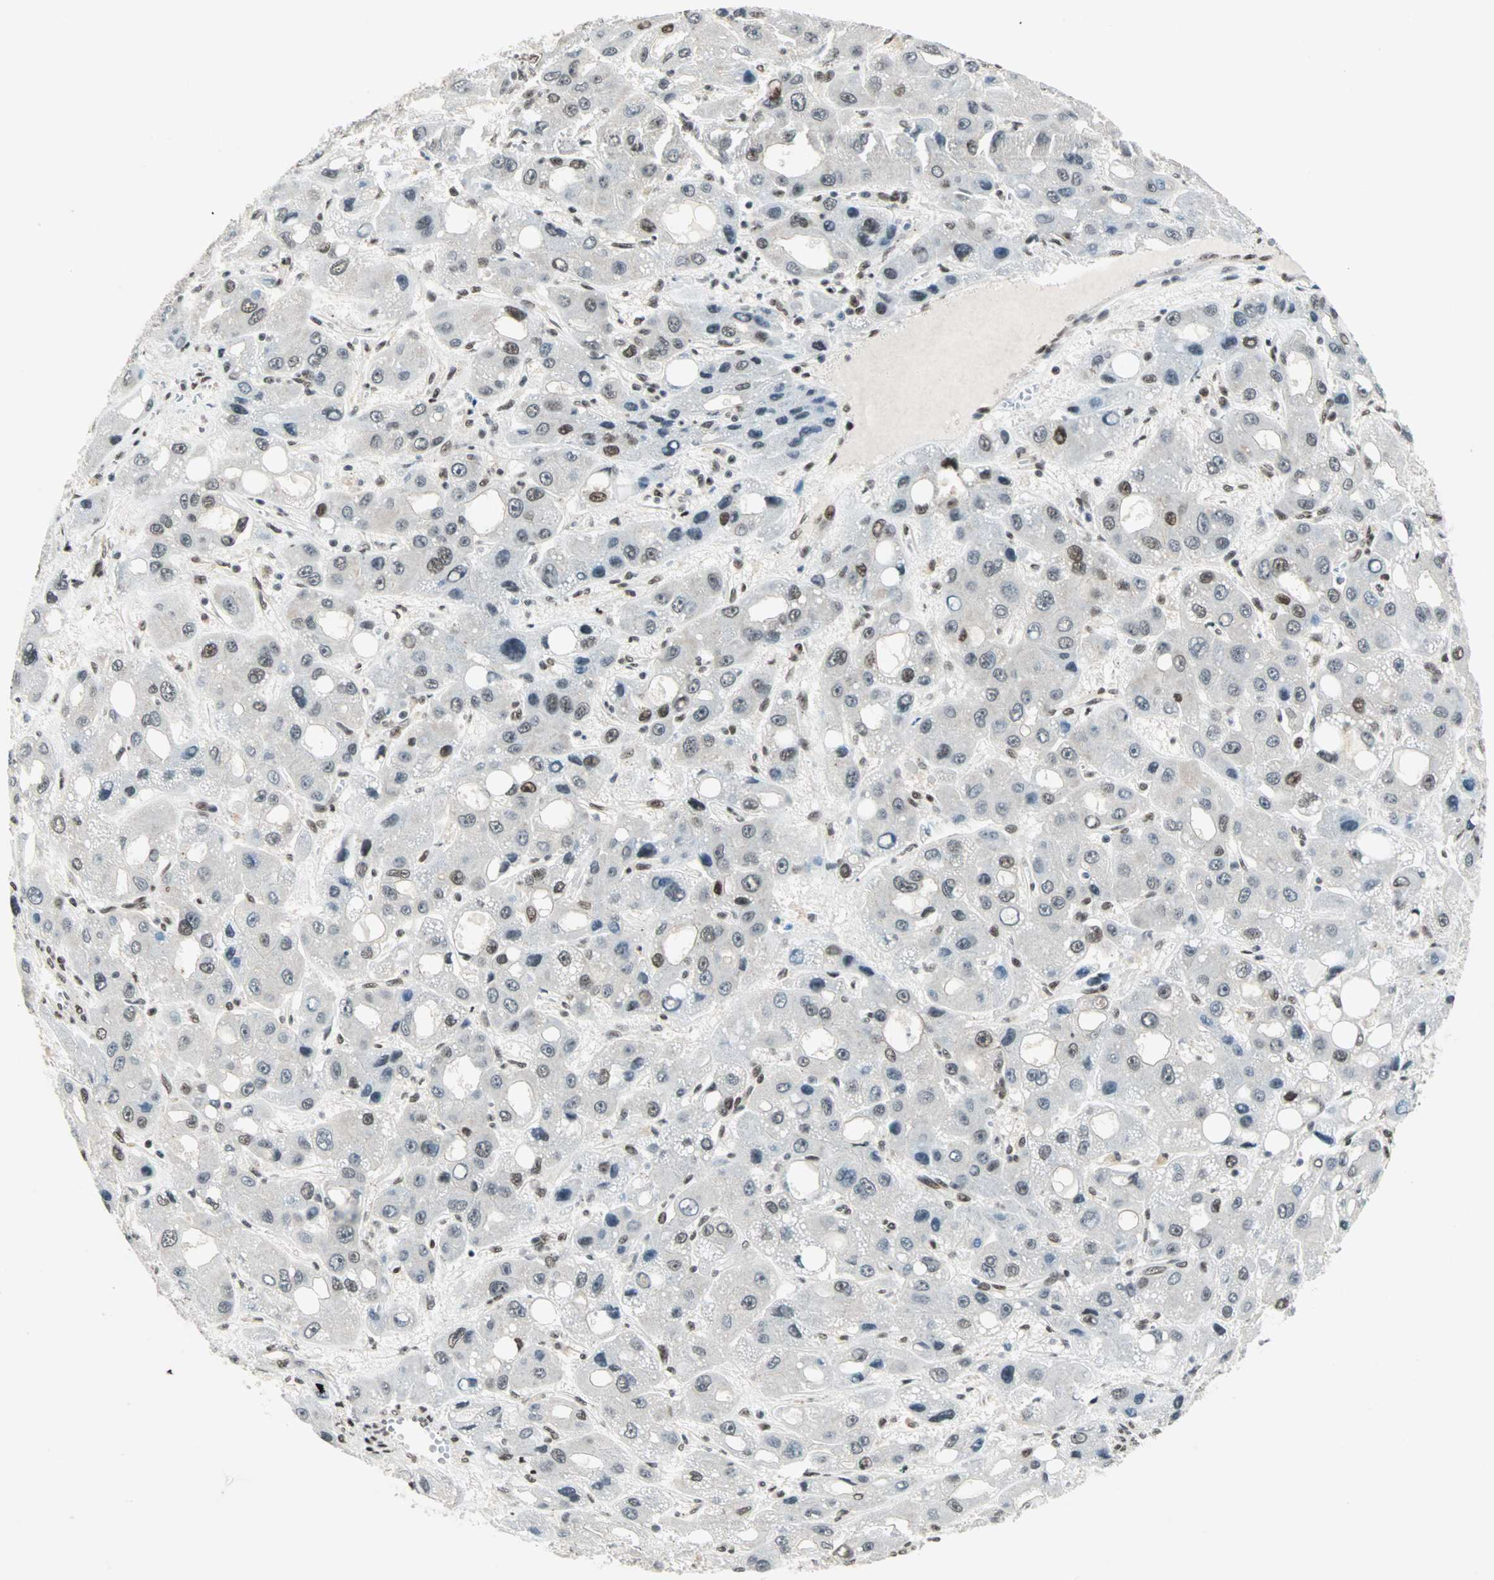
{"staining": {"intensity": "moderate", "quantity": "<25%", "location": "nuclear"}, "tissue": "liver cancer", "cell_type": "Tumor cells", "image_type": "cancer", "snomed": [{"axis": "morphology", "description": "Carcinoma, Hepatocellular, NOS"}, {"axis": "topography", "description": "Liver"}], "caption": "Immunohistochemical staining of human liver cancer shows low levels of moderate nuclear expression in about <25% of tumor cells. Immunohistochemistry (ihc) stains the protein of interest in brown and the nuclei are stained blue.", "gene": "BLM", "patient": {"sex": "male", "age": 55}}